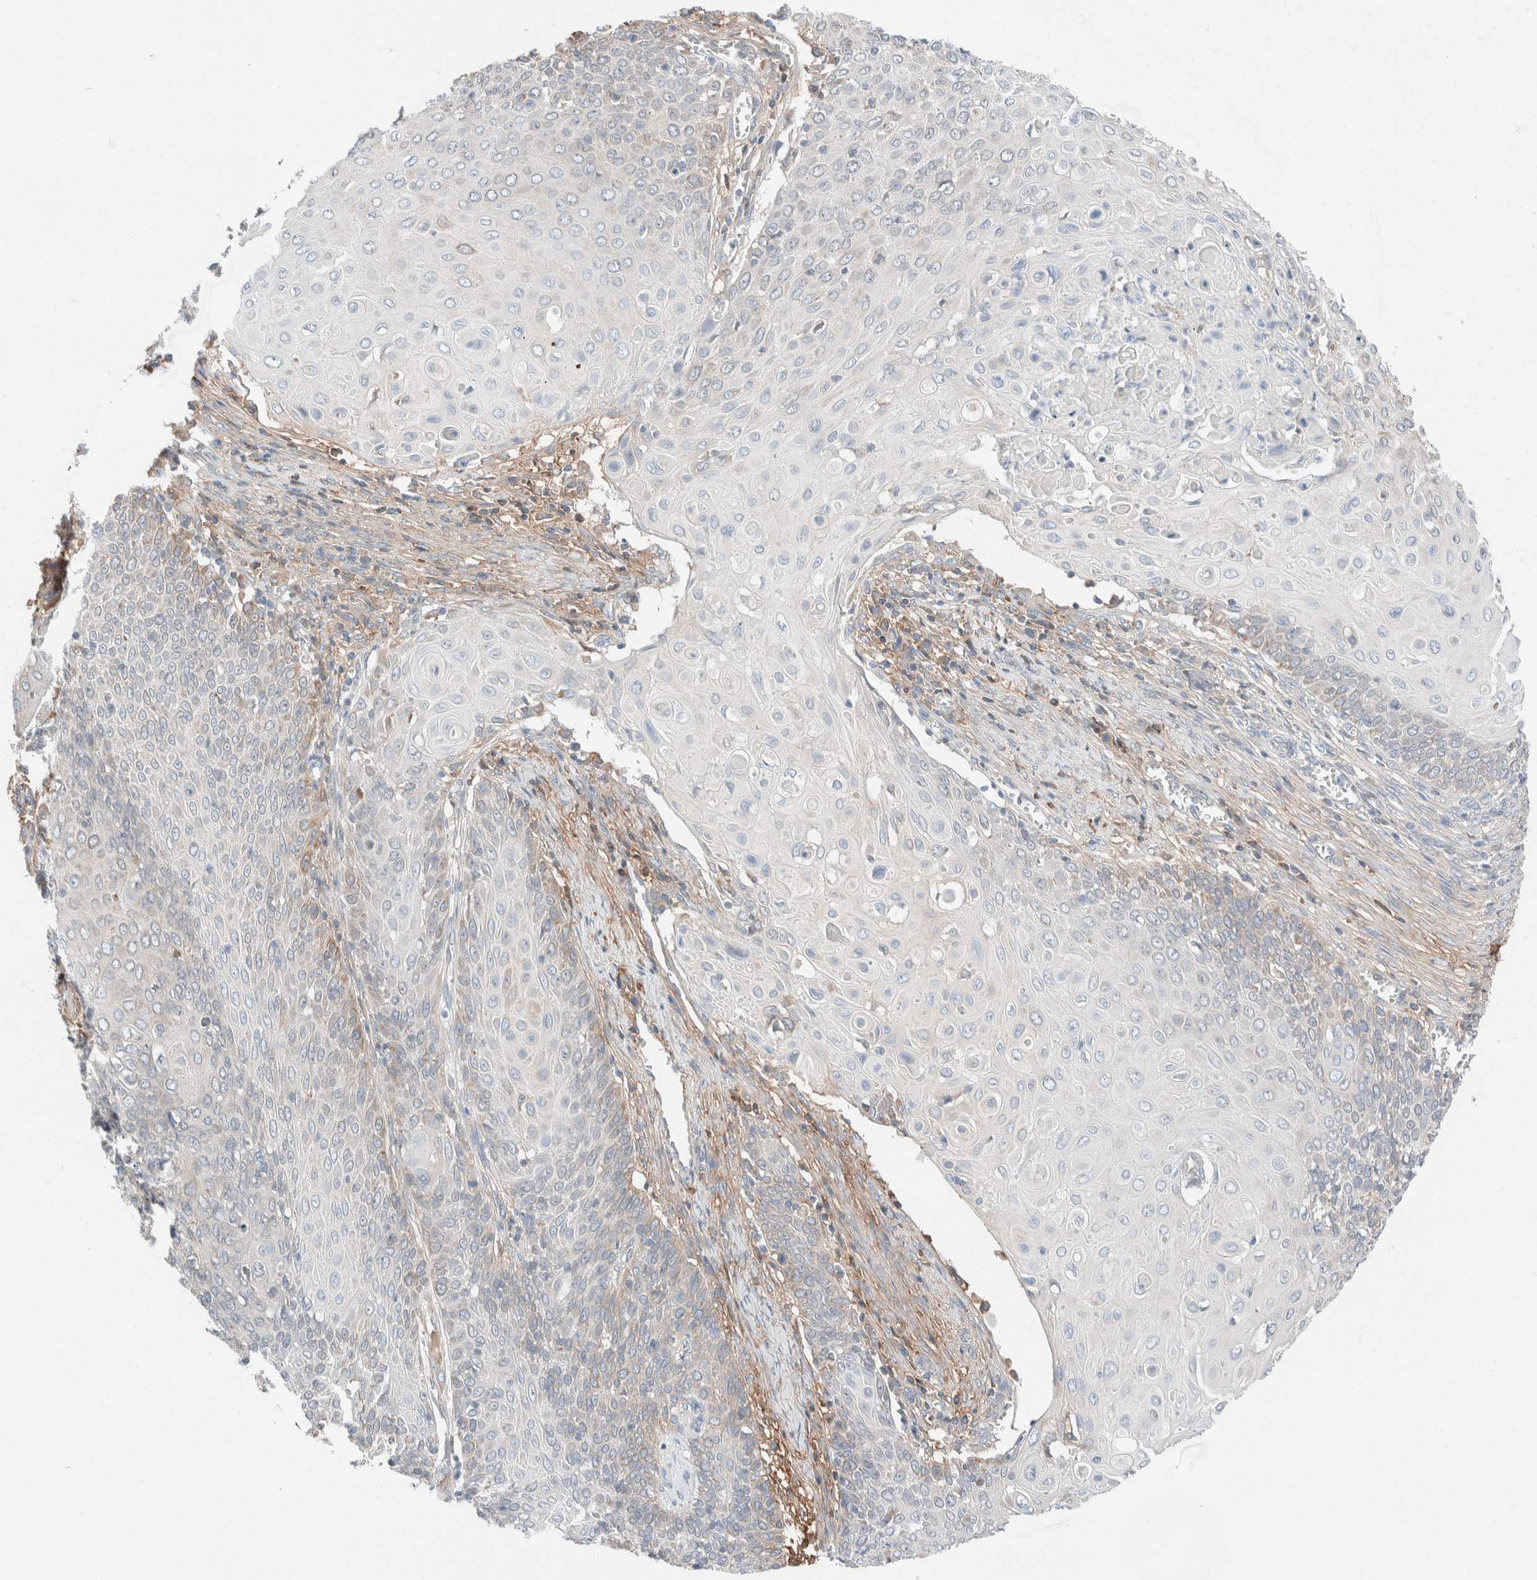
{"staining": {"intensity": "negative", "quantity": "none", "location": "none"}, "tissue": "cervical cancer", "cell_type": "Tumor cells", "image_type": "cancer", "snomed": [{"axis": "morphology", "description": "Squamous cell carcinoma, NOS"}, {"axis": "topography", "description": "Cervix"}], "caption": "This is a histopathology image of immunohistochemistry (IHC) staining of cervical squamous cell carcinoma, which shows no staining in tumor cells.", "gene": "PCM1", "patient": {"sex": "female", "age": 39}}